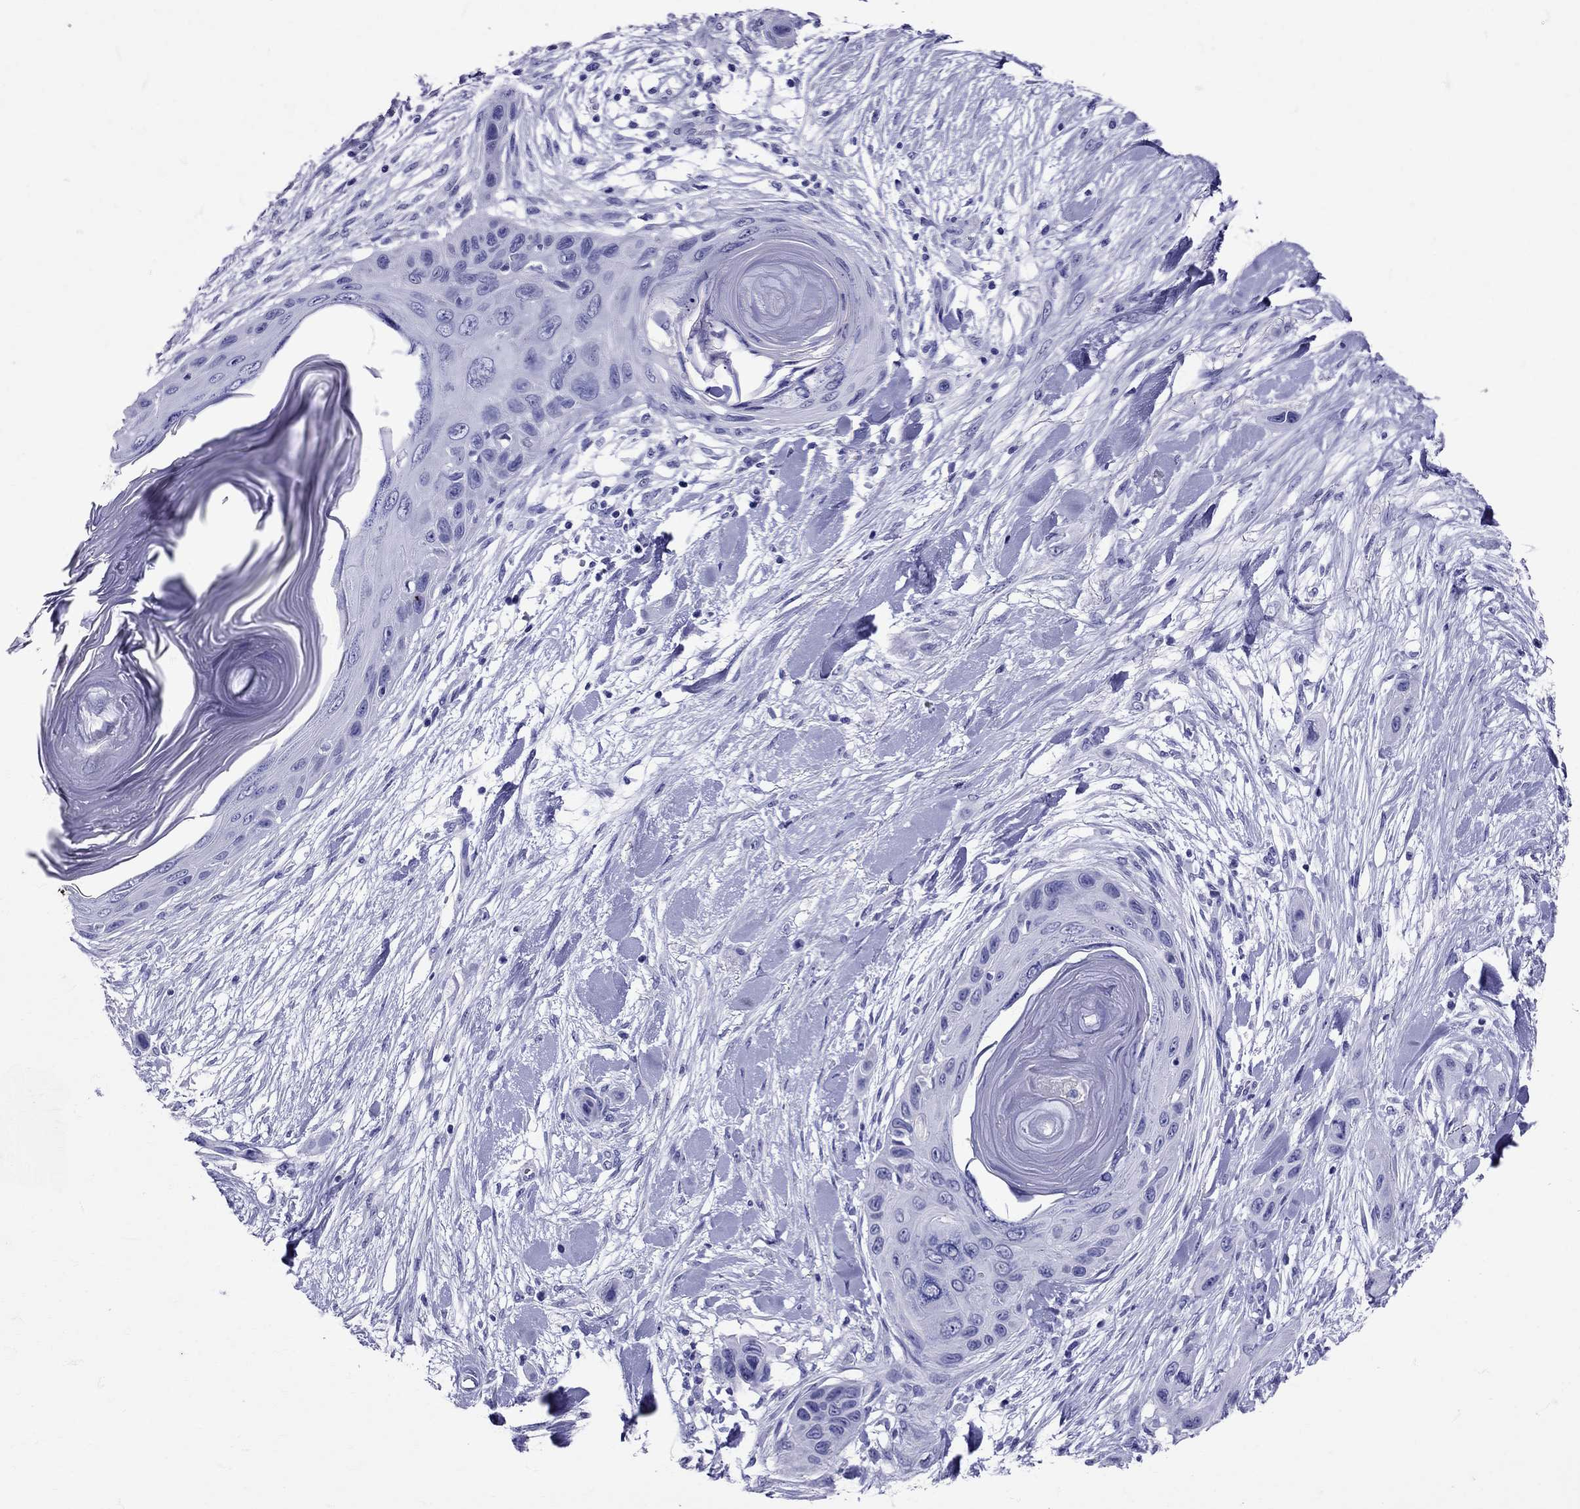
{"staining": {"intensity": "negative", "quantity": "none", "location": "none"}, "tissue": "skin cancer", "cell_type": "Tumor cells", "image_type": "cancer", "snomed": [{"axis": "morphology", "description": "Squamous cell carcinoma, NOS"}, {"axis": "topography", "description": "Skin"}], "caption": "The immunohistochemistry (IHC) image has no significant positivity in tumor cells of skin cancer tissue.", "gene": "AVP", "patient": {"sex": "male", "age": 79}}